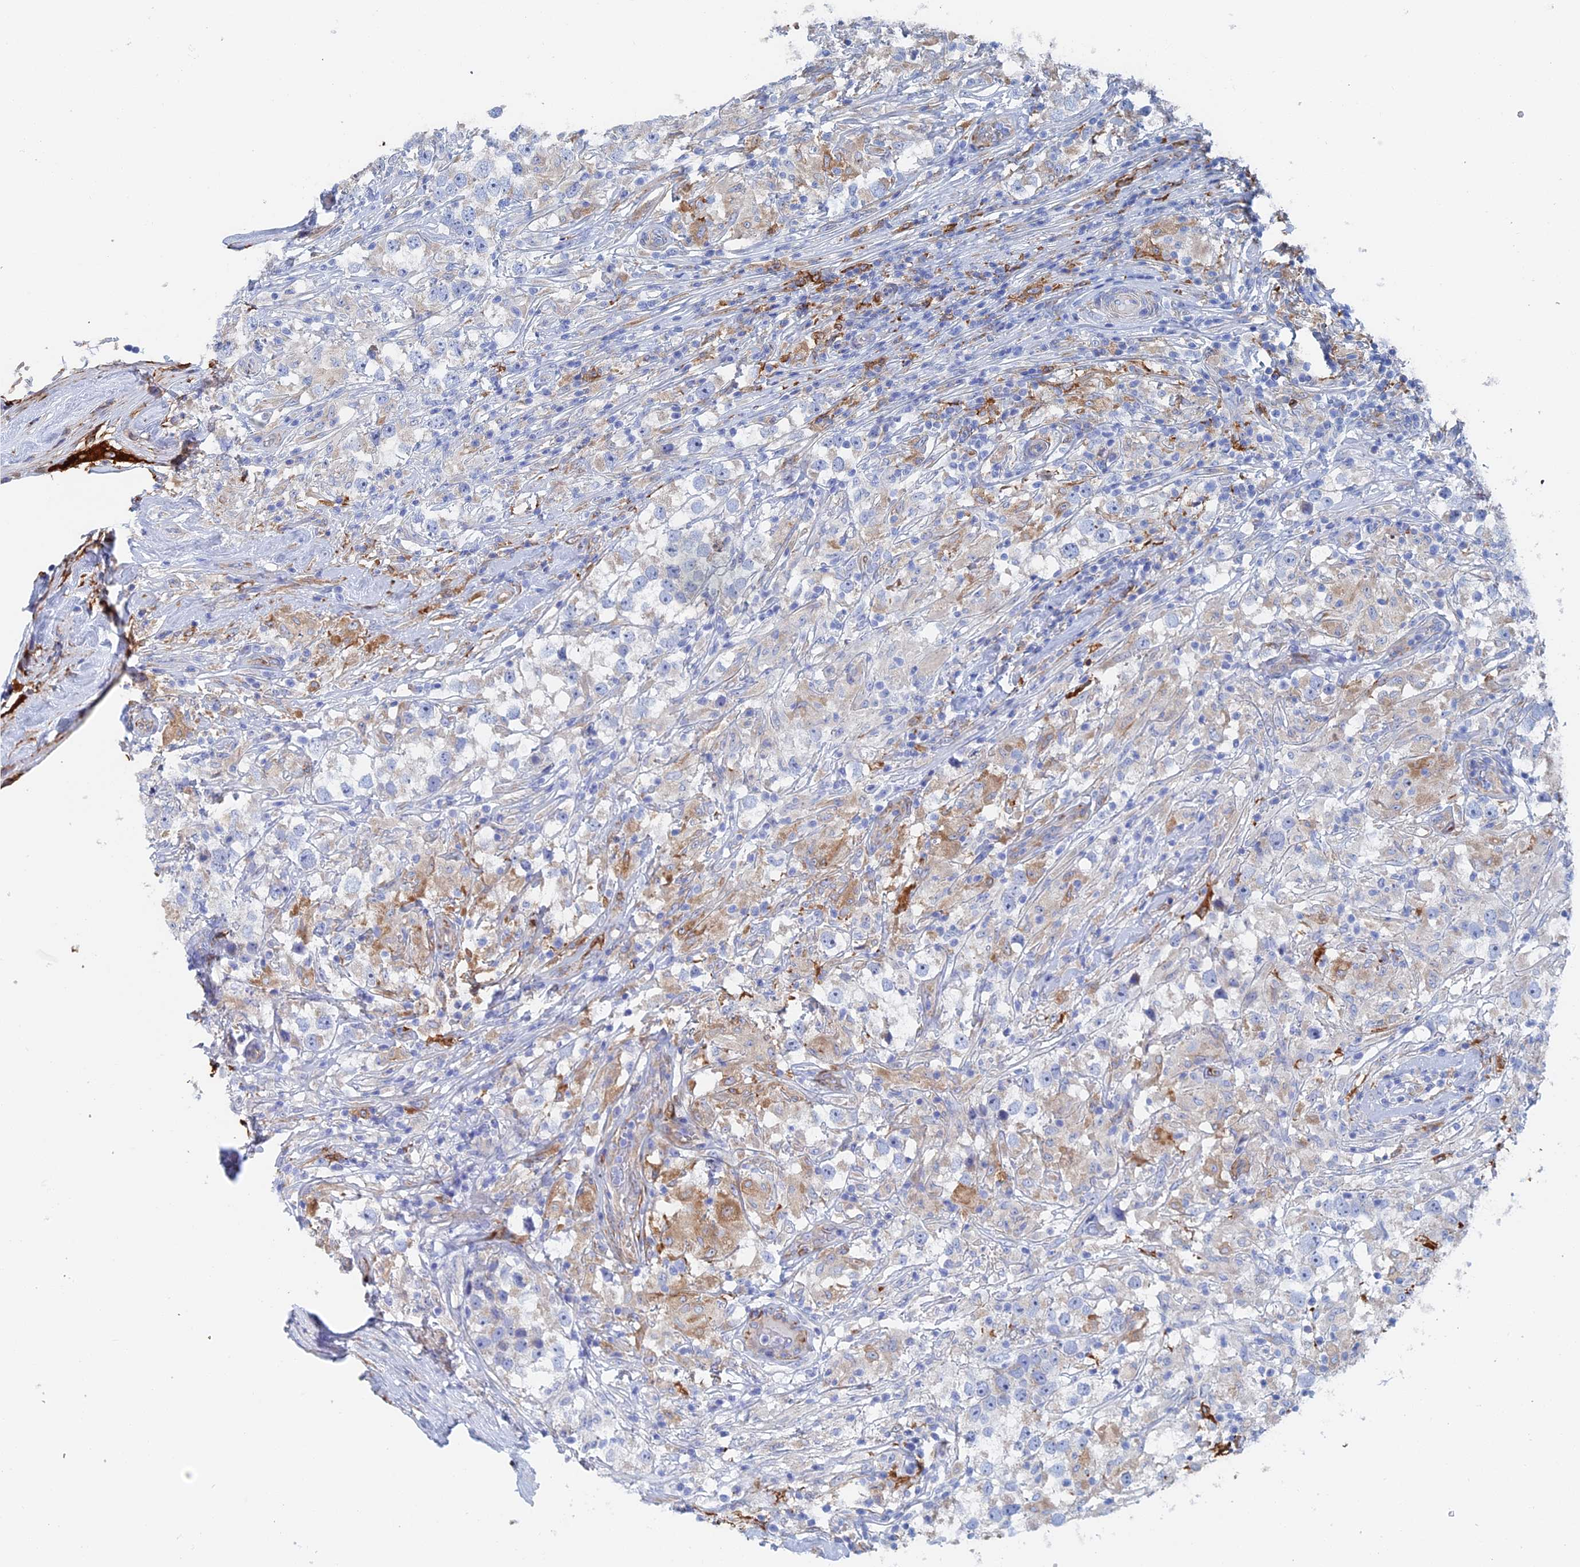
{"staining": {"intensity": "negative", "quantity": "none", "location": "none"}, "tissue": "testis cancer", "cell_type": "Tumor cells", "image_type": "cancer", "snomed": [{"axis": "morphology", "description": "Seminoma, NOS"}, {"axis": "topography", "description": "Testis"}], "caption": "A histopathology image of testis cancer (seminoma) stained for a protein demonstrates no brown staining in tumor cells. (DAB (3,3'-diaminobenzidine) immunohistochemistry (IHC), high magnification).", "gene": "COG7", "patient": {"sex": "male", "age": 46}}